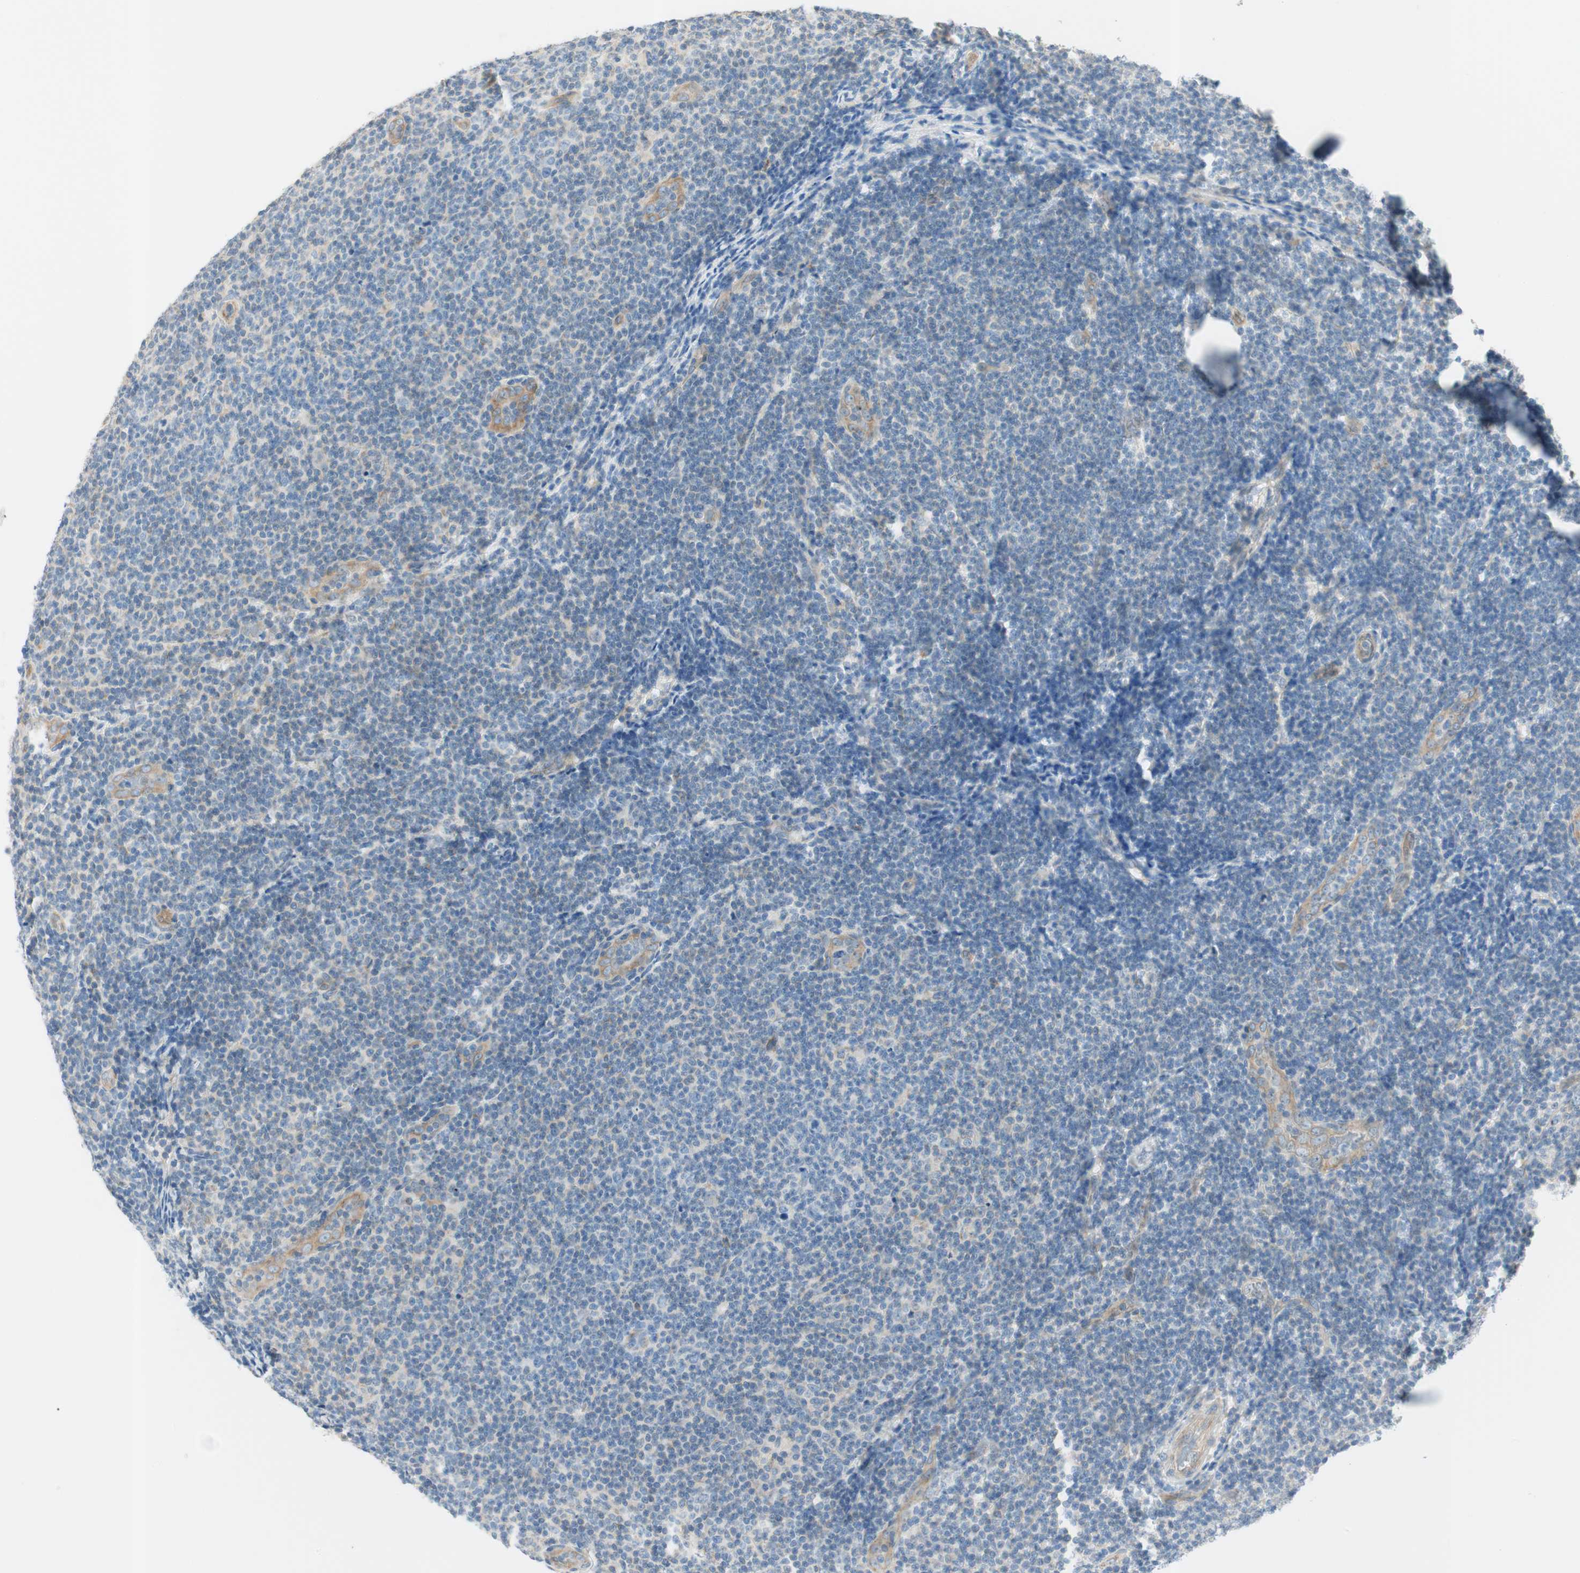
{"staining": {"intensity": "negative", "quantity": "none", "location": "none"}, "tissue": "lymphoma", "cell_type": "Tumor cells", "image_type": "cancer", "snomed": [{"axis": "morphology", "description": "Malignant lymphoma, non-Hodgkin's type, Low grade"}, {"axis": "topography", "description": "Lymph node"}], "caption": "The micrograph displays no staining of tumor cells in malignant lymphoma, non-Hodgkin's type (low-grade).", "gene": "CDK3", "patient": {"sex": "male", "age": 83}}